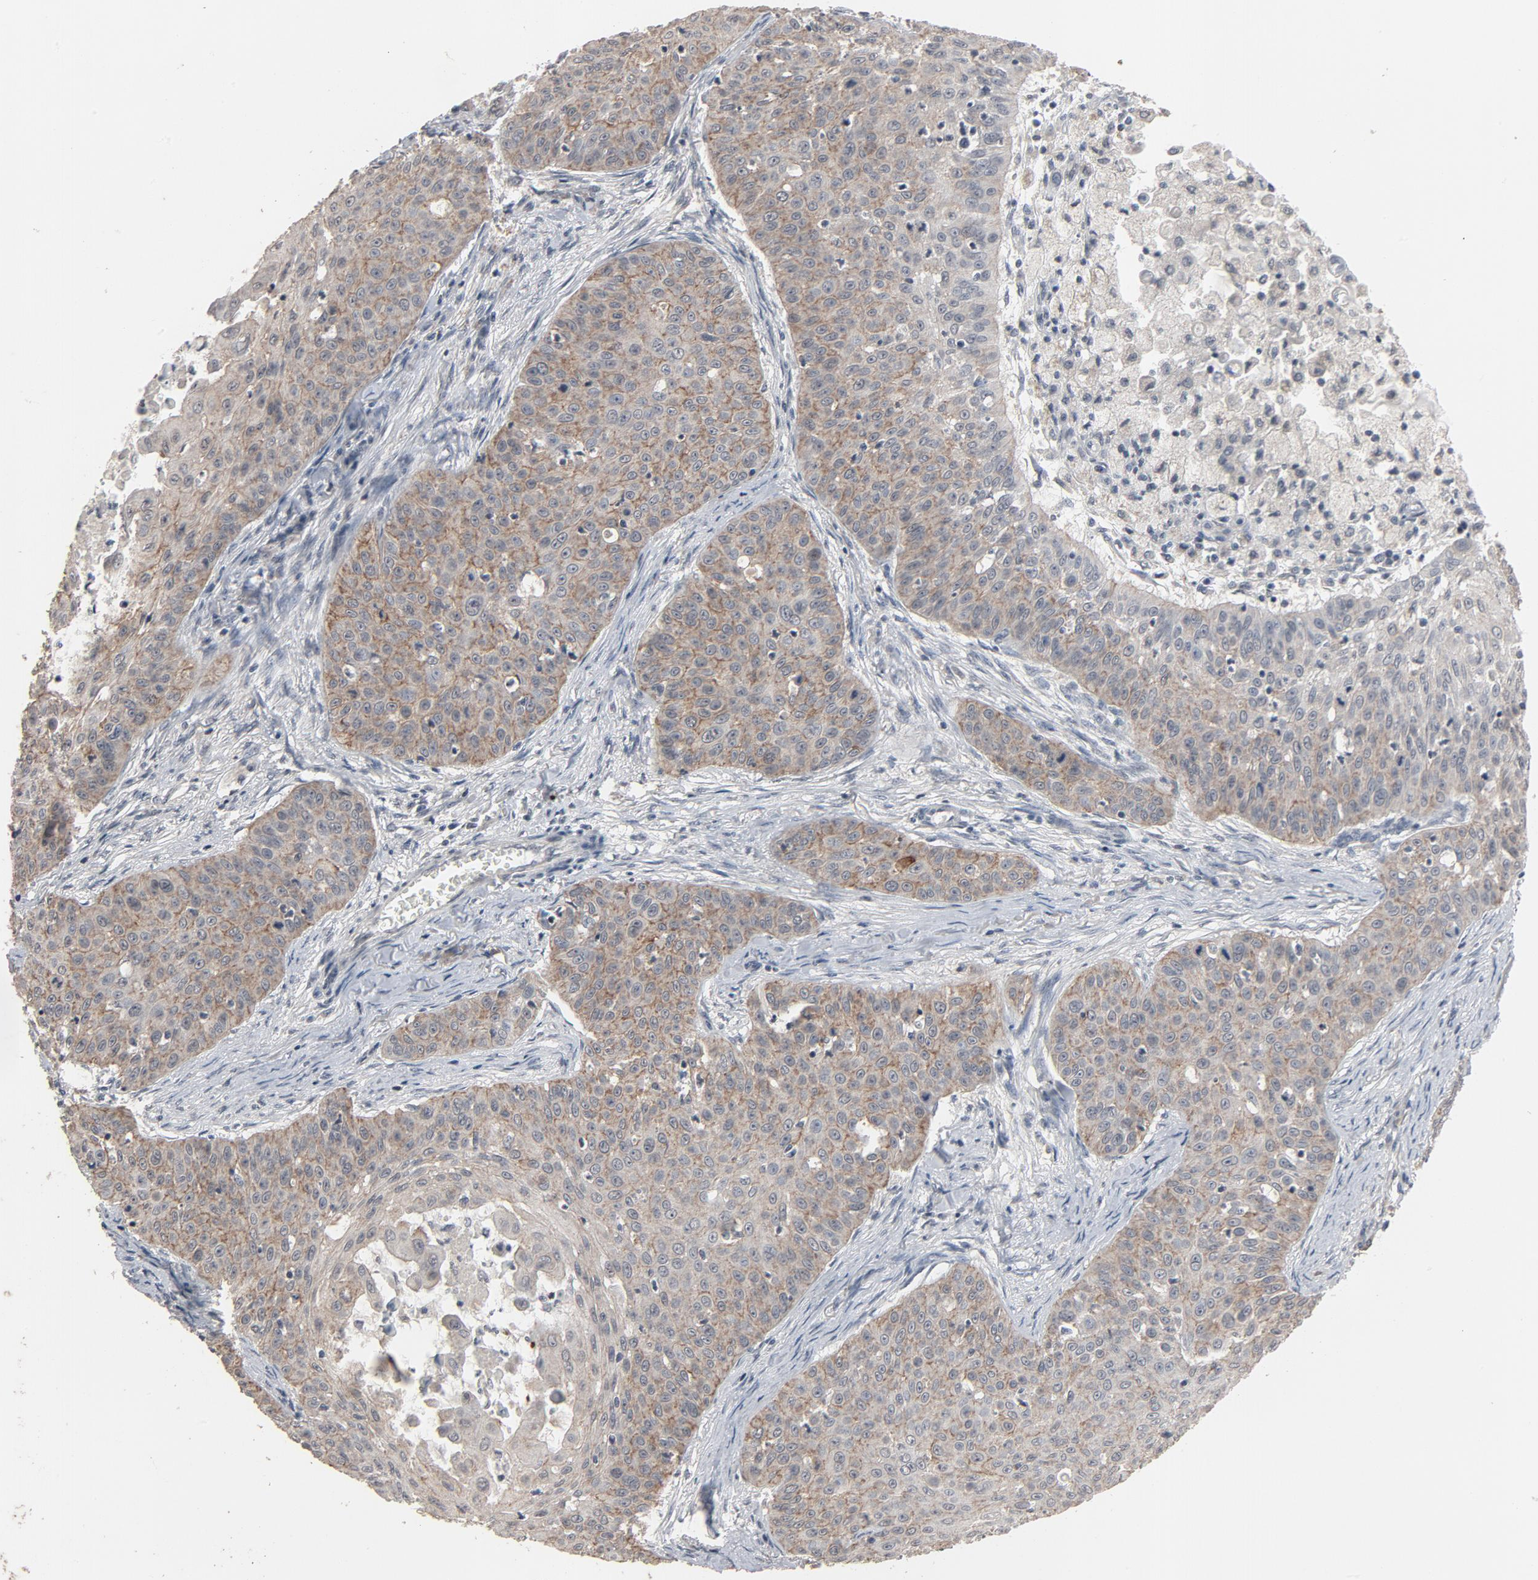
{"staining": {"intensity": "weak", "quantity": ">75%", "location": "cytoplasmic/membranous"}, "tissue": "skin cancer", "cell_type": "Tumor cells", "image_type": "cancer", "snomed": [{"axis": "morphology", "description": "Squamous cell carcinoma, NOS"}, {"axis": "topography", "description": "Skin"}], "caption": "Immunohistochemical staining of skin squamous cell carcinoma reveals weak cytoplasmic/membranous protein staining in about >75% of tumor cells.", "gene": "MT3", "patient": {"sex": "male", "age": 82}}